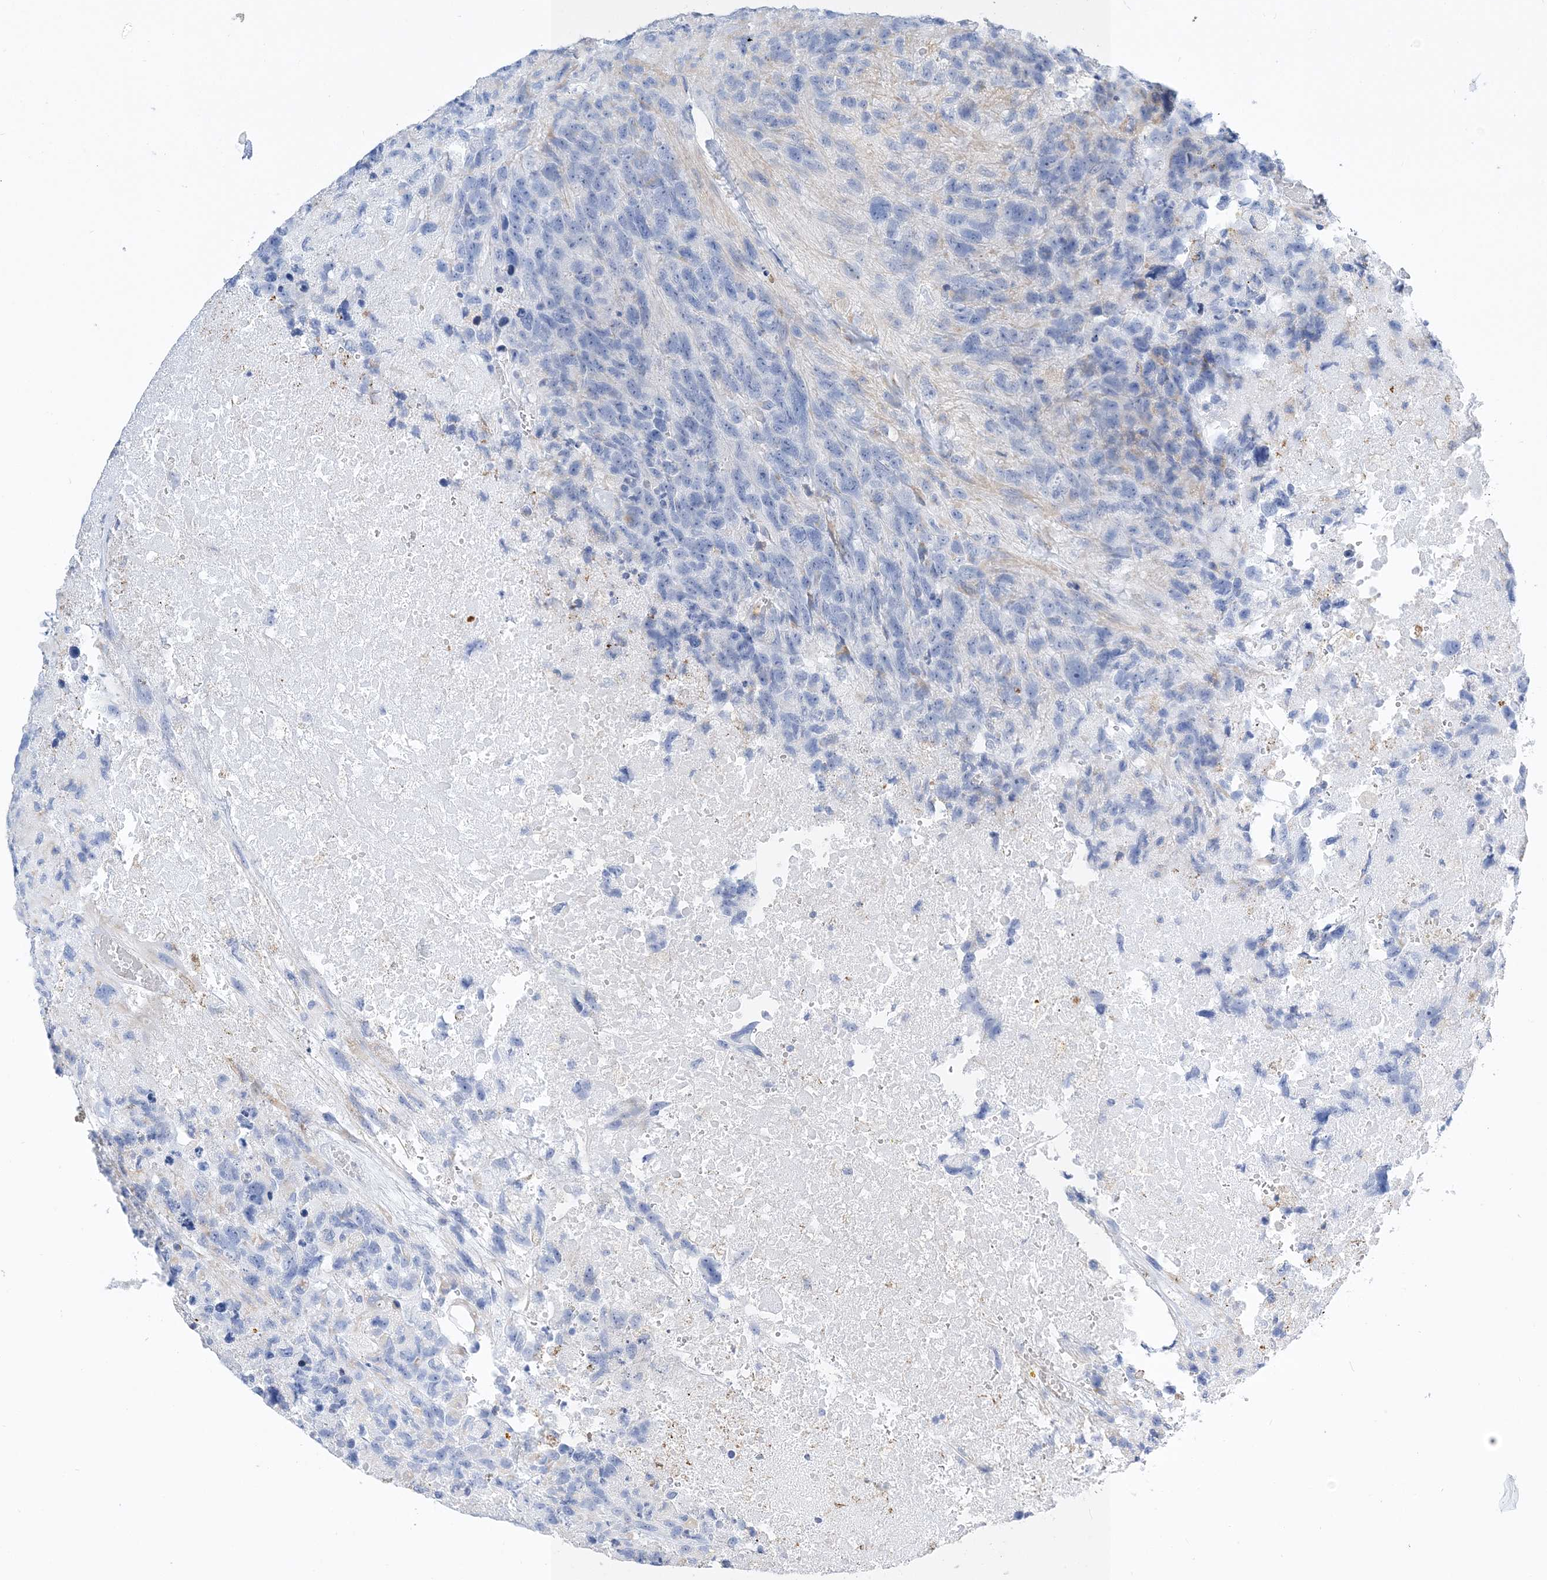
{"staining": {"intensity": "negative", "quantity": "none", "location": "none"}, "tissue": "glioma", "cell_type": "Tumor cells", "image_type": "cancer", "snomed": [{"axis": "morphology", "description": "Glioma, malignant, High grade"}, {"axis": "topography", "description": "Brain"}], "caption": "Immunohistochemical staining of glioma displays no significant staining in tumor cells.", "gene": "TSPYL6", "patient": {"sex": "male", "age": 69}}